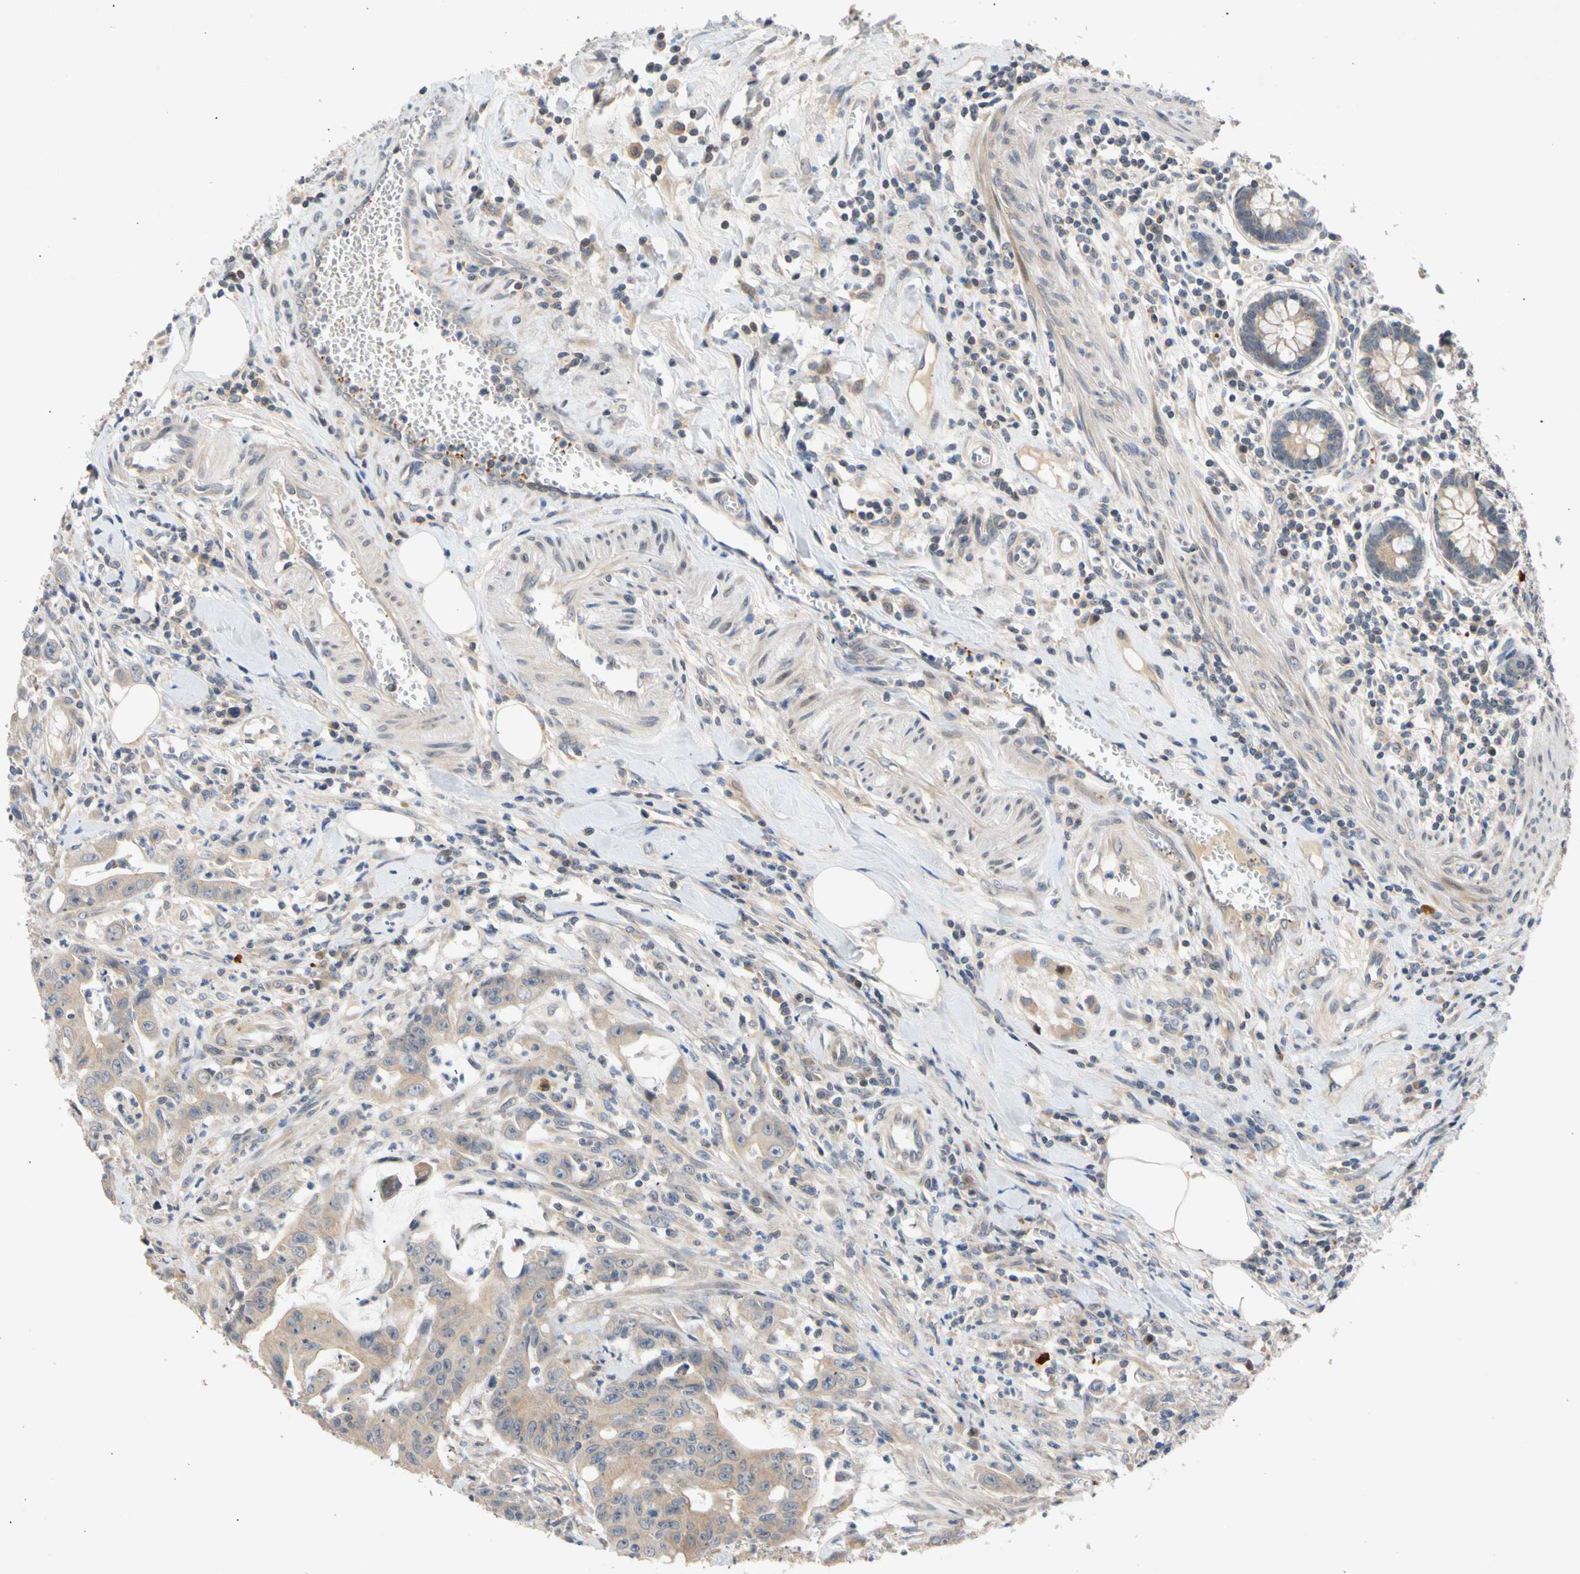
{"staining": {"intensity": "weak", "quantity": ">75%", "location": "cytoplasmic/membranous"}, "tissue": "colorectal cancer", "cell_type": "Tumor cells", "image_type": "cancer", "snomed": [{"axis": "morphology", "description": "Adenocarcinoma, NOS"}, {"axis": "topography", "description": "Colon"}], "caption": "A photomicrograph of human adenocarcinoma (colorectal) stained for a protein reveals weak cytoplasmic/membranous brown staining in tumor cells.", "gene": "CNST", "patient": {"sex": "male", "age": 45}}